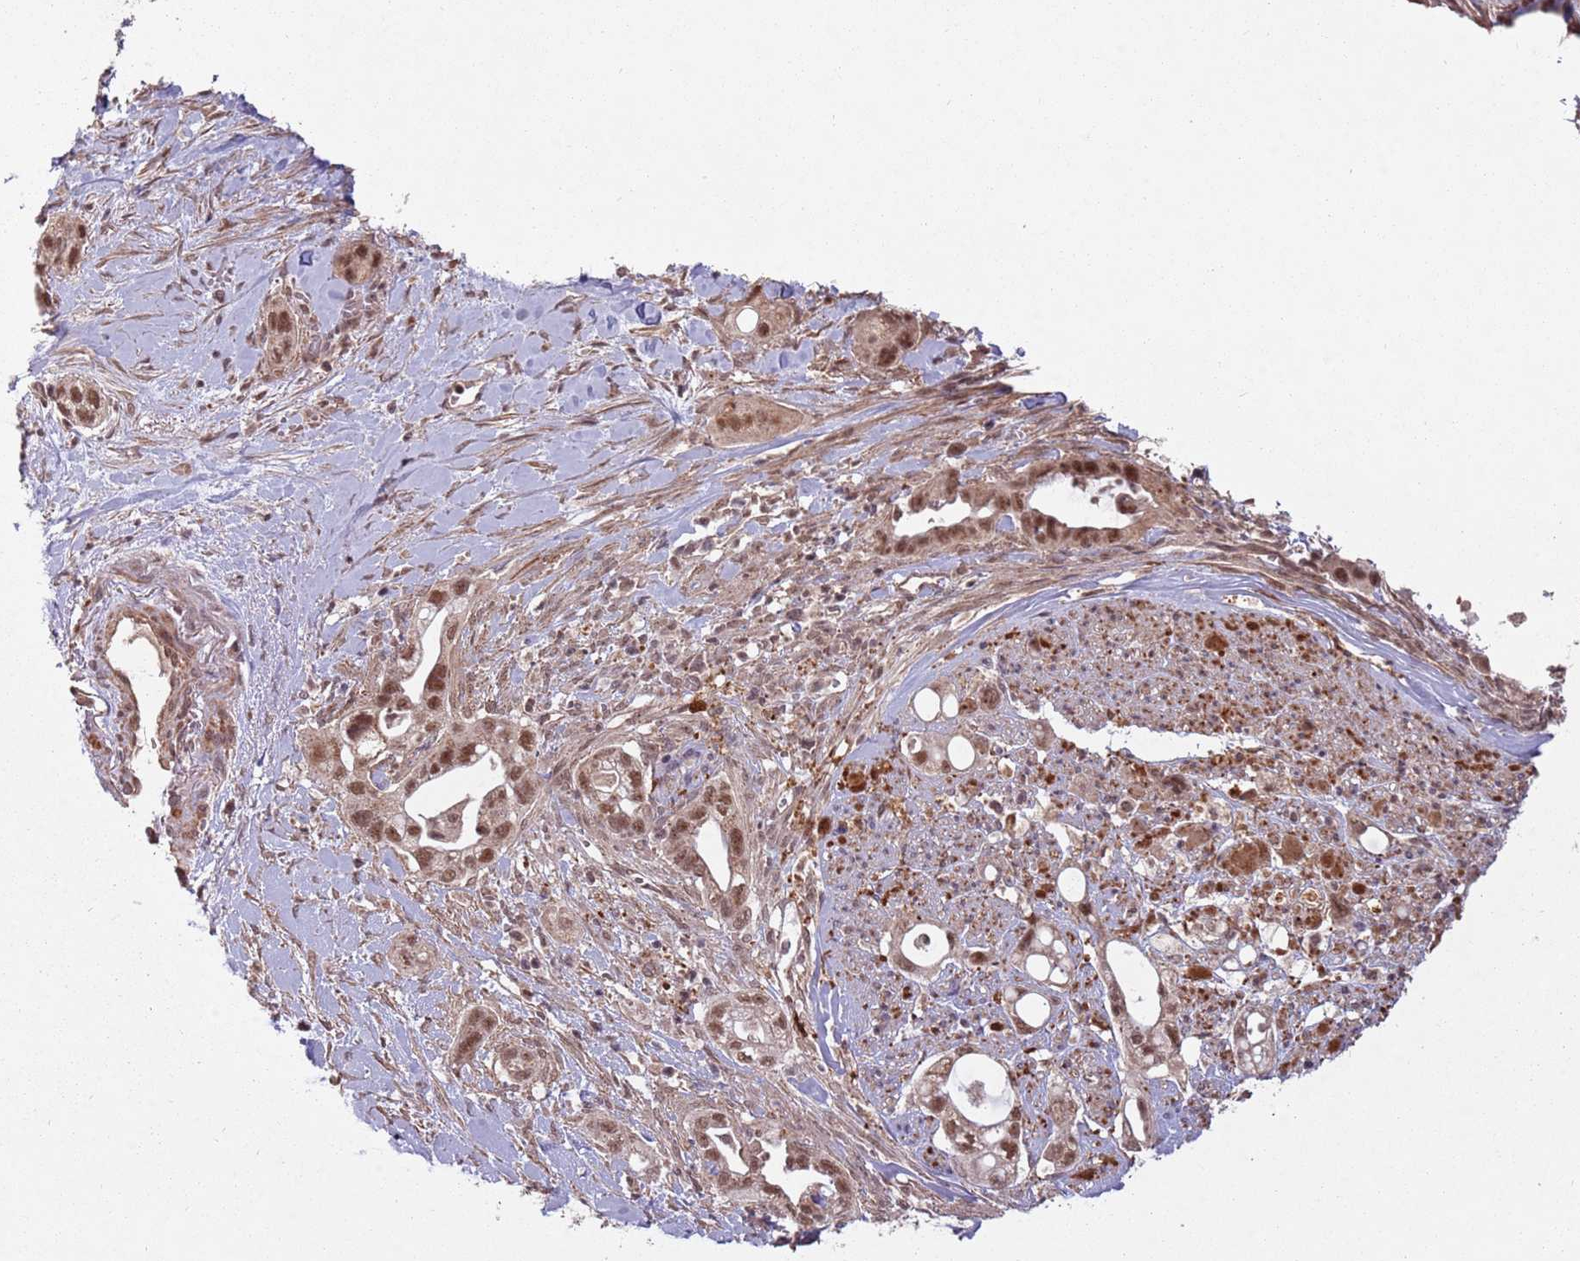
{"staining": {"intensity": "moderate", "quantity": ">75%", "location": "nuclear"}, "tissue": "pancreatic cancer", "cell_type": "Tumor cells", "image_type": "cancer", "snomed": [{"axis": "morphology", "description": "Adenocarcinoma, NOS"}, {"axis": "topography", "description": "Pancreas"}], "caption": "An image of human adenocarcinoma (pancreatic) stained for a protein demonstrates moderate nuclear brown staining in tumor cells. The protein is shown in brown color, while the nuclei are stained blue.", "gene": "SUDS3", "patient": {"sex": "male", "age": 44}}